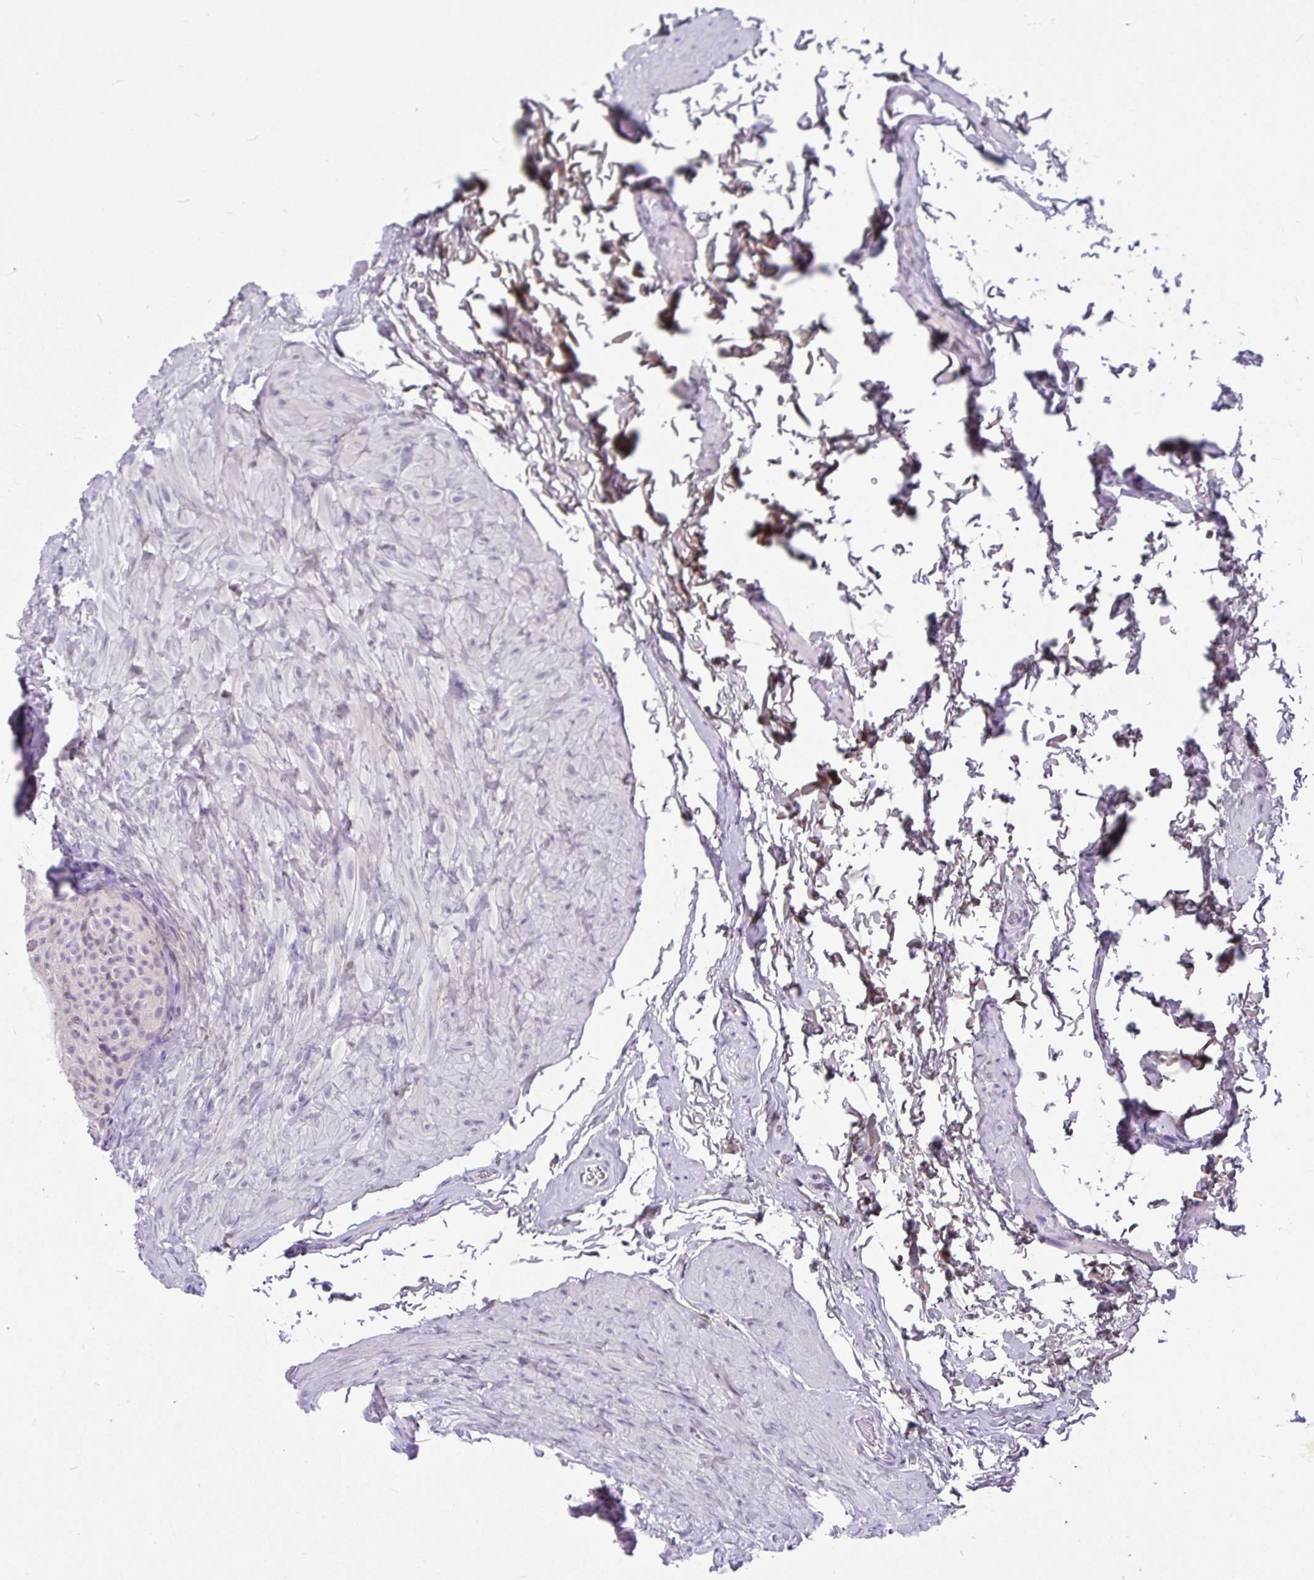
{"staining": {"intensity": "negative", "quantity": "none", "location": "none"}, "tissue": "epididymis", "cell_type": "Glandular cells", "image_type": "normal", "snomed": [{"axis": "morphology", "description": "Normal tissue, NOS"}, {"axis": "topography", "description": "Epididymis, spermatic cord, NOS"}, {"axis": "topography", "description": "Epididymis"}], "caption": "High power microscopy histopathology image of an immunohistochemistry (IHC) photomicrograph of unremarkable epididymis, revealing no significant staining in glandular cells.", "gene": "KIAA2013", "patient": {"sex": "male", "age": 31}}